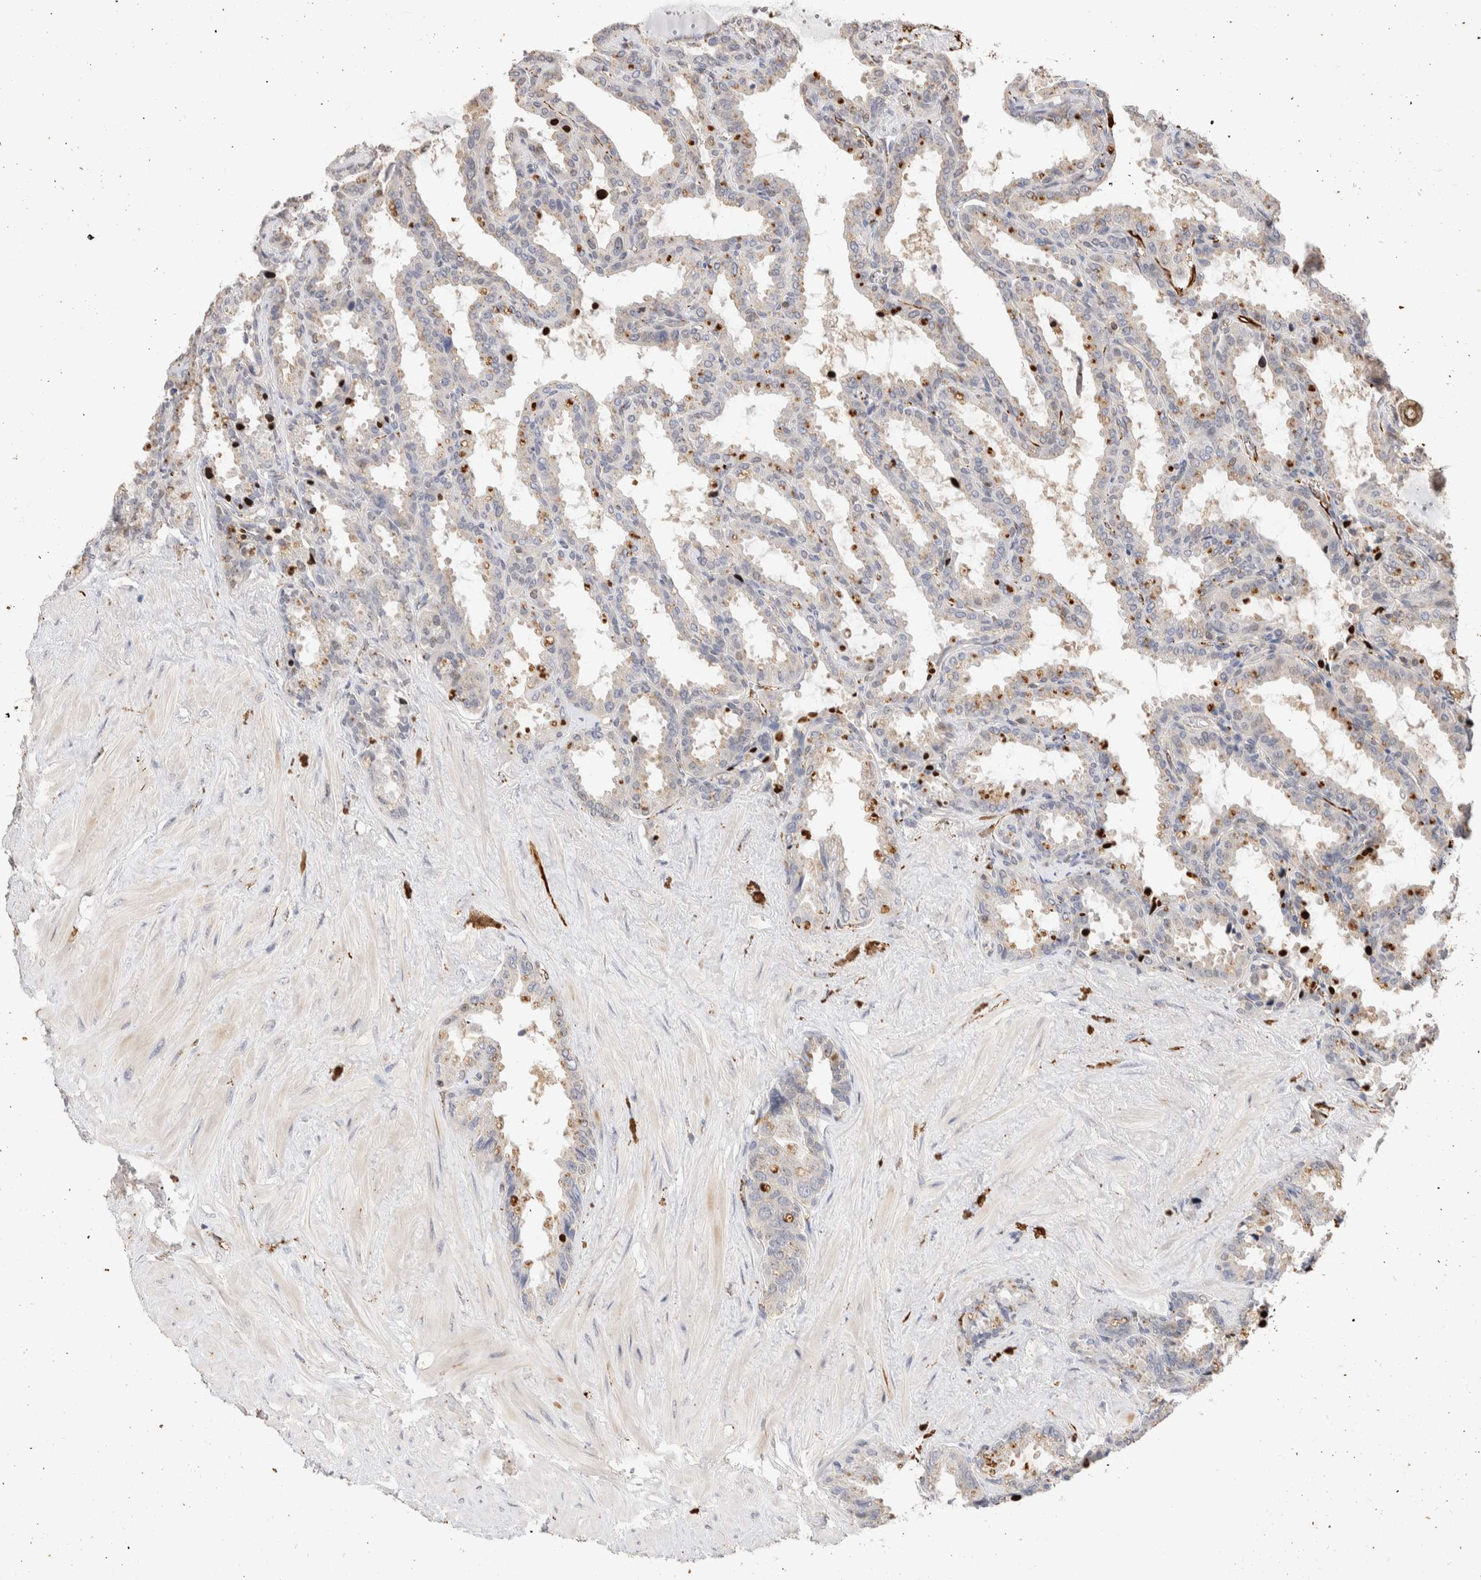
{"staining": {"intensity": "strong", "quantity": "<25%", "location": "cytoplasmic/membranous,nuclear"}, "tissue": "seminal vesicle", "cell_type": "Glandular cells", "image_type": "normal", "snomed": [{"axis": "morphology", "description": "Normal tissue, NOS"}, {"axis": "topography", "description": "Seminal veicle"}], "caption": "This micrograph demonstrates immunohistochemistry (IHC) staining of benign seminal vesicle, with medium strong cytoplasmic/membranous,nuclear staining in about <25% of glandular cells.", "gene": "NSMAF", "patient": {"sex": "male", "age": 46}}